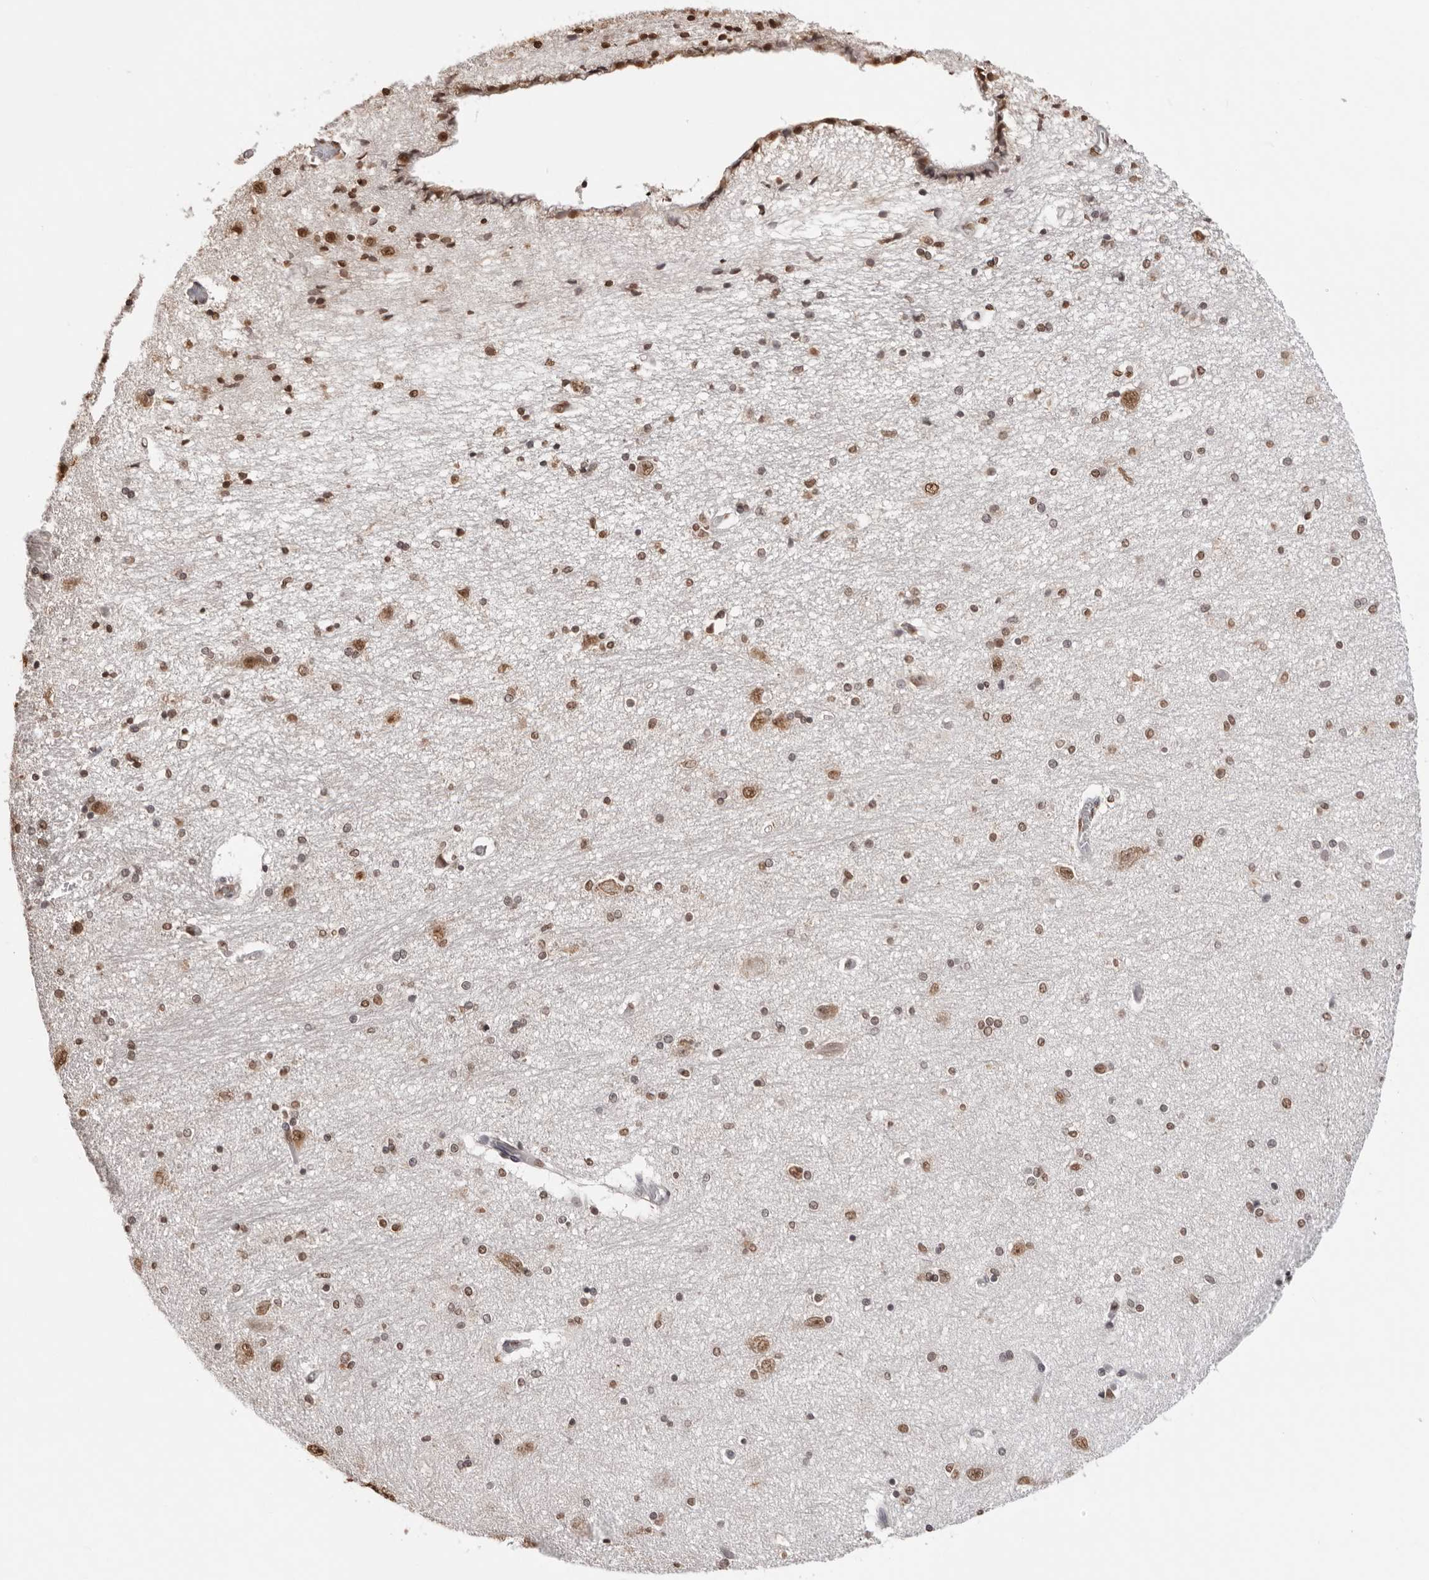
{"staining": {"intensity": "moderate", "quantity": ">75%", "location": "nuclear"}, "tissue": "hippocampus", "cell_type": "Glial cells", "image_type": "normal", "snomed": [{"axis": "morphology", "description": "Normal tissue, NOS"}, {"axis": "topography", "description": "Hippocampus"}], "caption": "Immunohistochemistry (IHC) staining of unremarkable hippocampus, which displays medium levels of moderate nuclear positivity in about >75% of glial cells indicating moderate nuclear protein expression. The staining was performed using DAB (brown) for protein detection and nuclei were counterstained in hematoxylin (blue).", "gene": "OLIG3", "patient": {"sex": "female", "age": 54}}